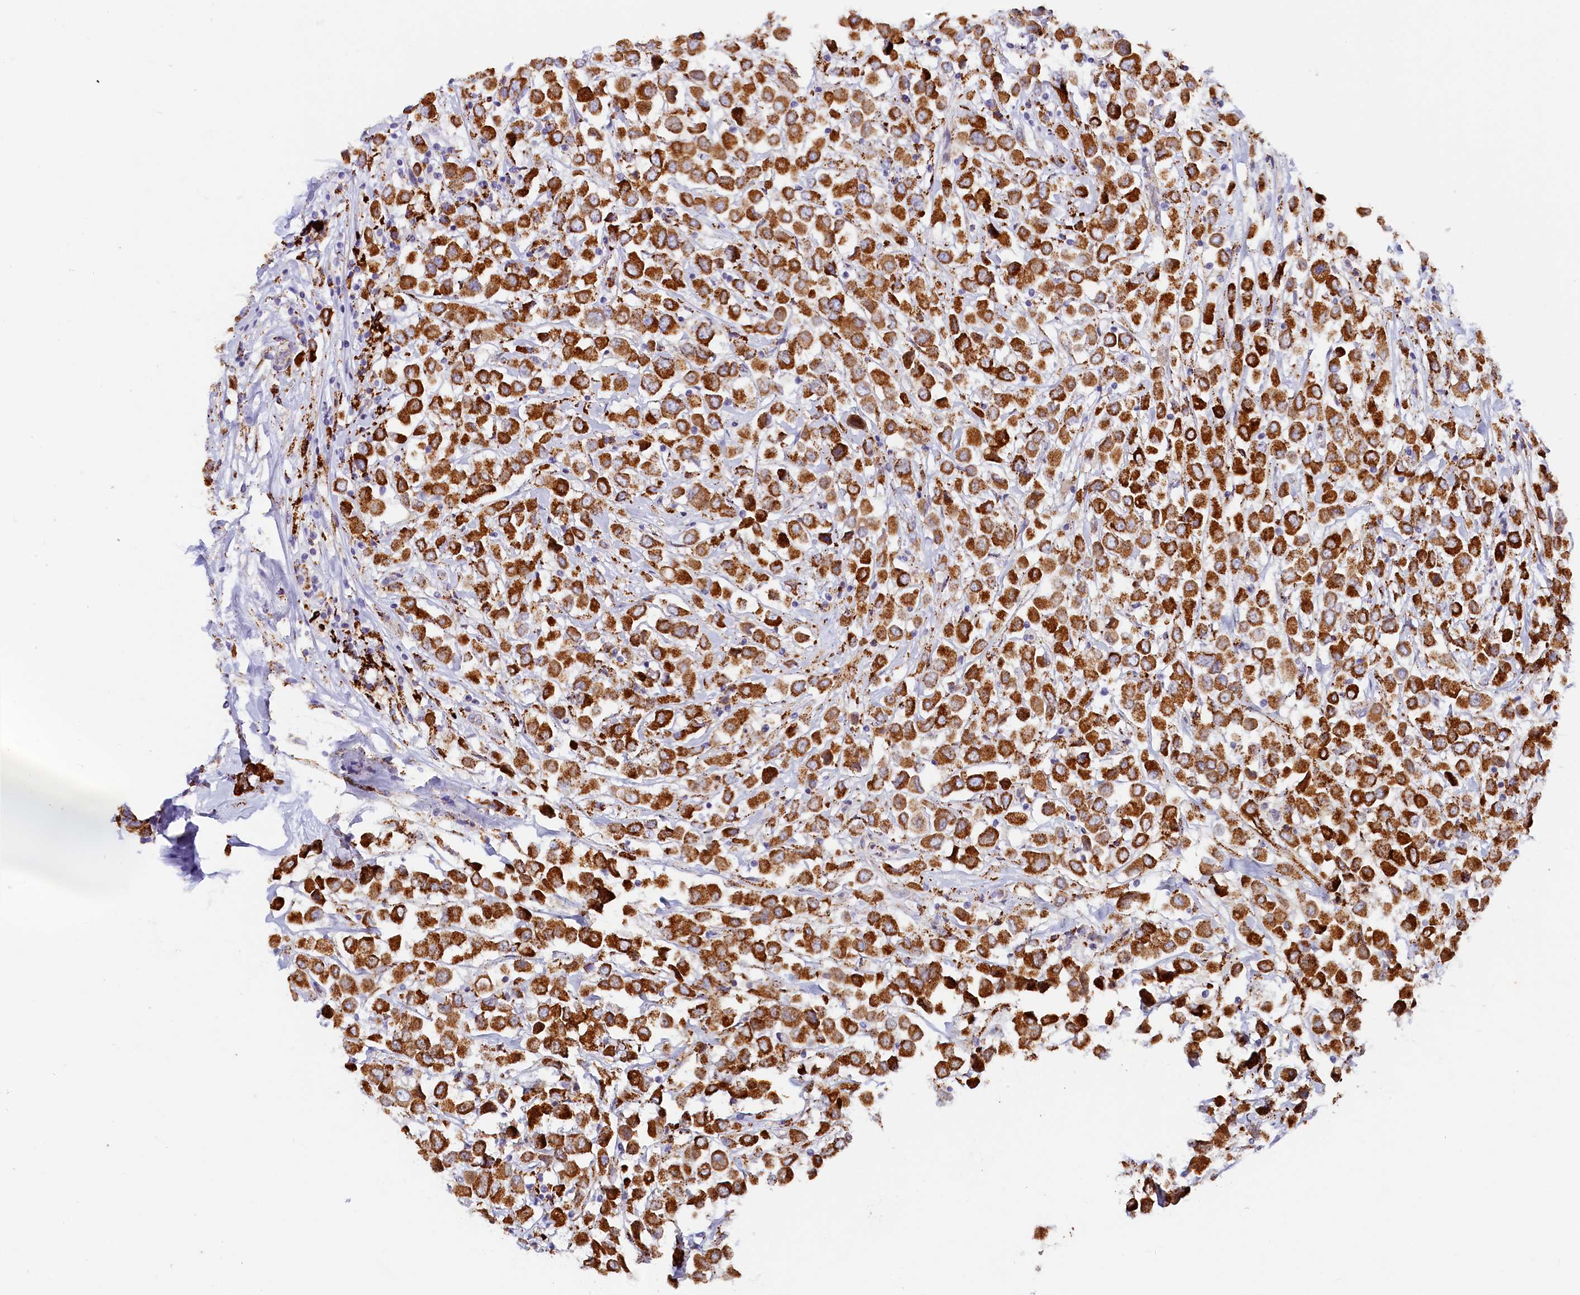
{"staining": {"intensity": "strong", "quantity": ">75%", "location": "cytoplasmic/membranous"}, "tissue": "breast cancer", "cell_type": "Tumor cells", "image_type": "cancer", "snomed": [{"axis": "morphology", "description": "Duct carcinoma"}, {"axis": "topography", "description": "Breast"}], "caption": "Breast invasive ductal carcinoma tissue exhibits strong cytoplasmic/membranous staining in approximately >75% of tumor cells, visualized by immunohistochemistry. The protein is stained brown, and the nuclei are stained in blue (DAB (3,3'-diaminobenzidine) IHC with brightfield microscopy, high magnification).", "gene": "AKTIP", "patient": {"sex": "female", "age": 61}}